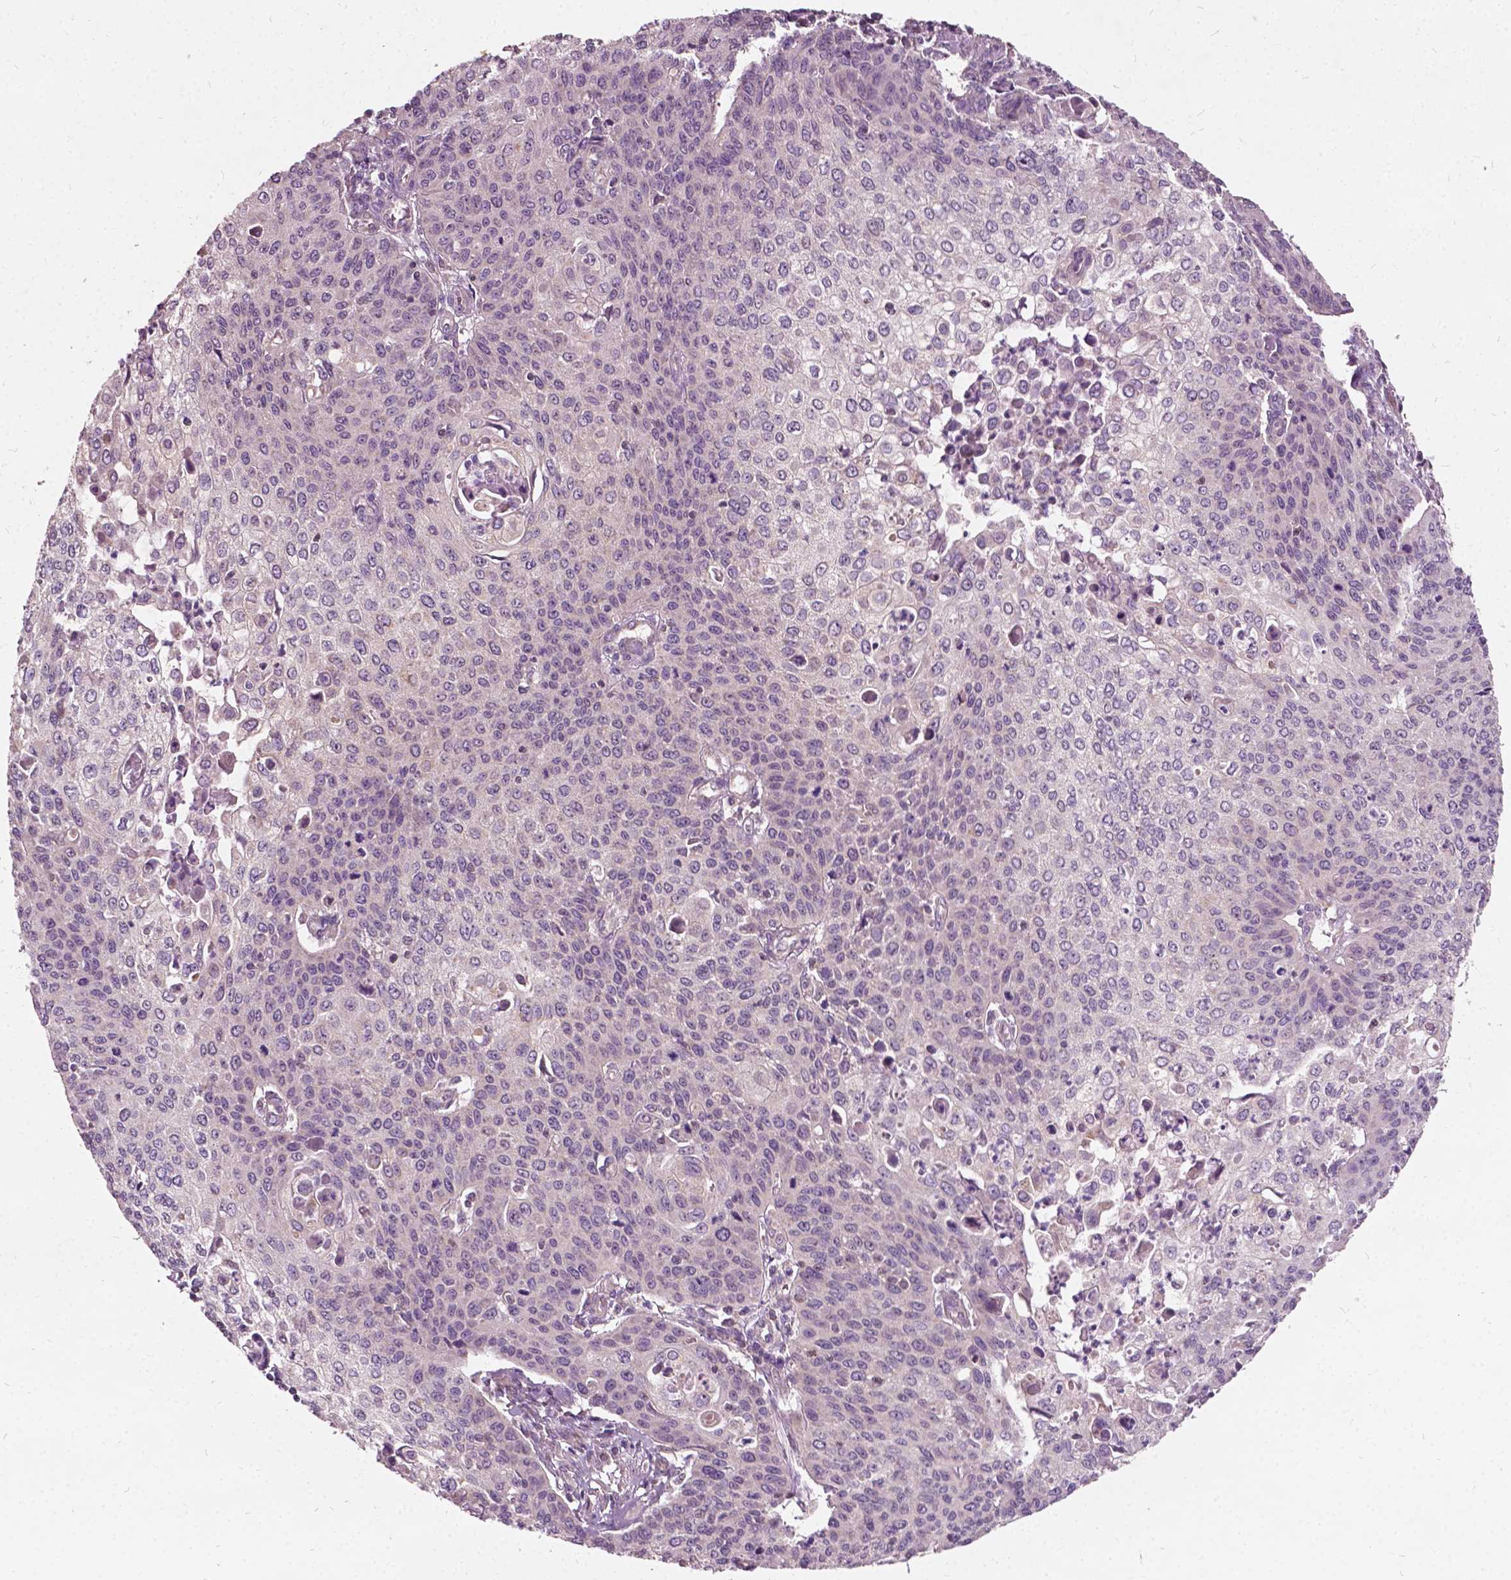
{"staining": {"intensity": "negative", "quantity": "none", "location": "none"}, "tissue": "cervical cancer", "cell_type": "Tumor cells", "image_type": "cancer", "snomed": [{"axis": "morphology", "description": "Squamous cell carcinoma, NOS"}, {"axis": "topography", "description": "Cervix"}], "caption": "Micrograph shows no significant protein positivity in tumor cells of cervical cancer (squamous cell carcinoma).", "gene": "ODF3L2", "patient": {"sex": "female", "age": 65}}